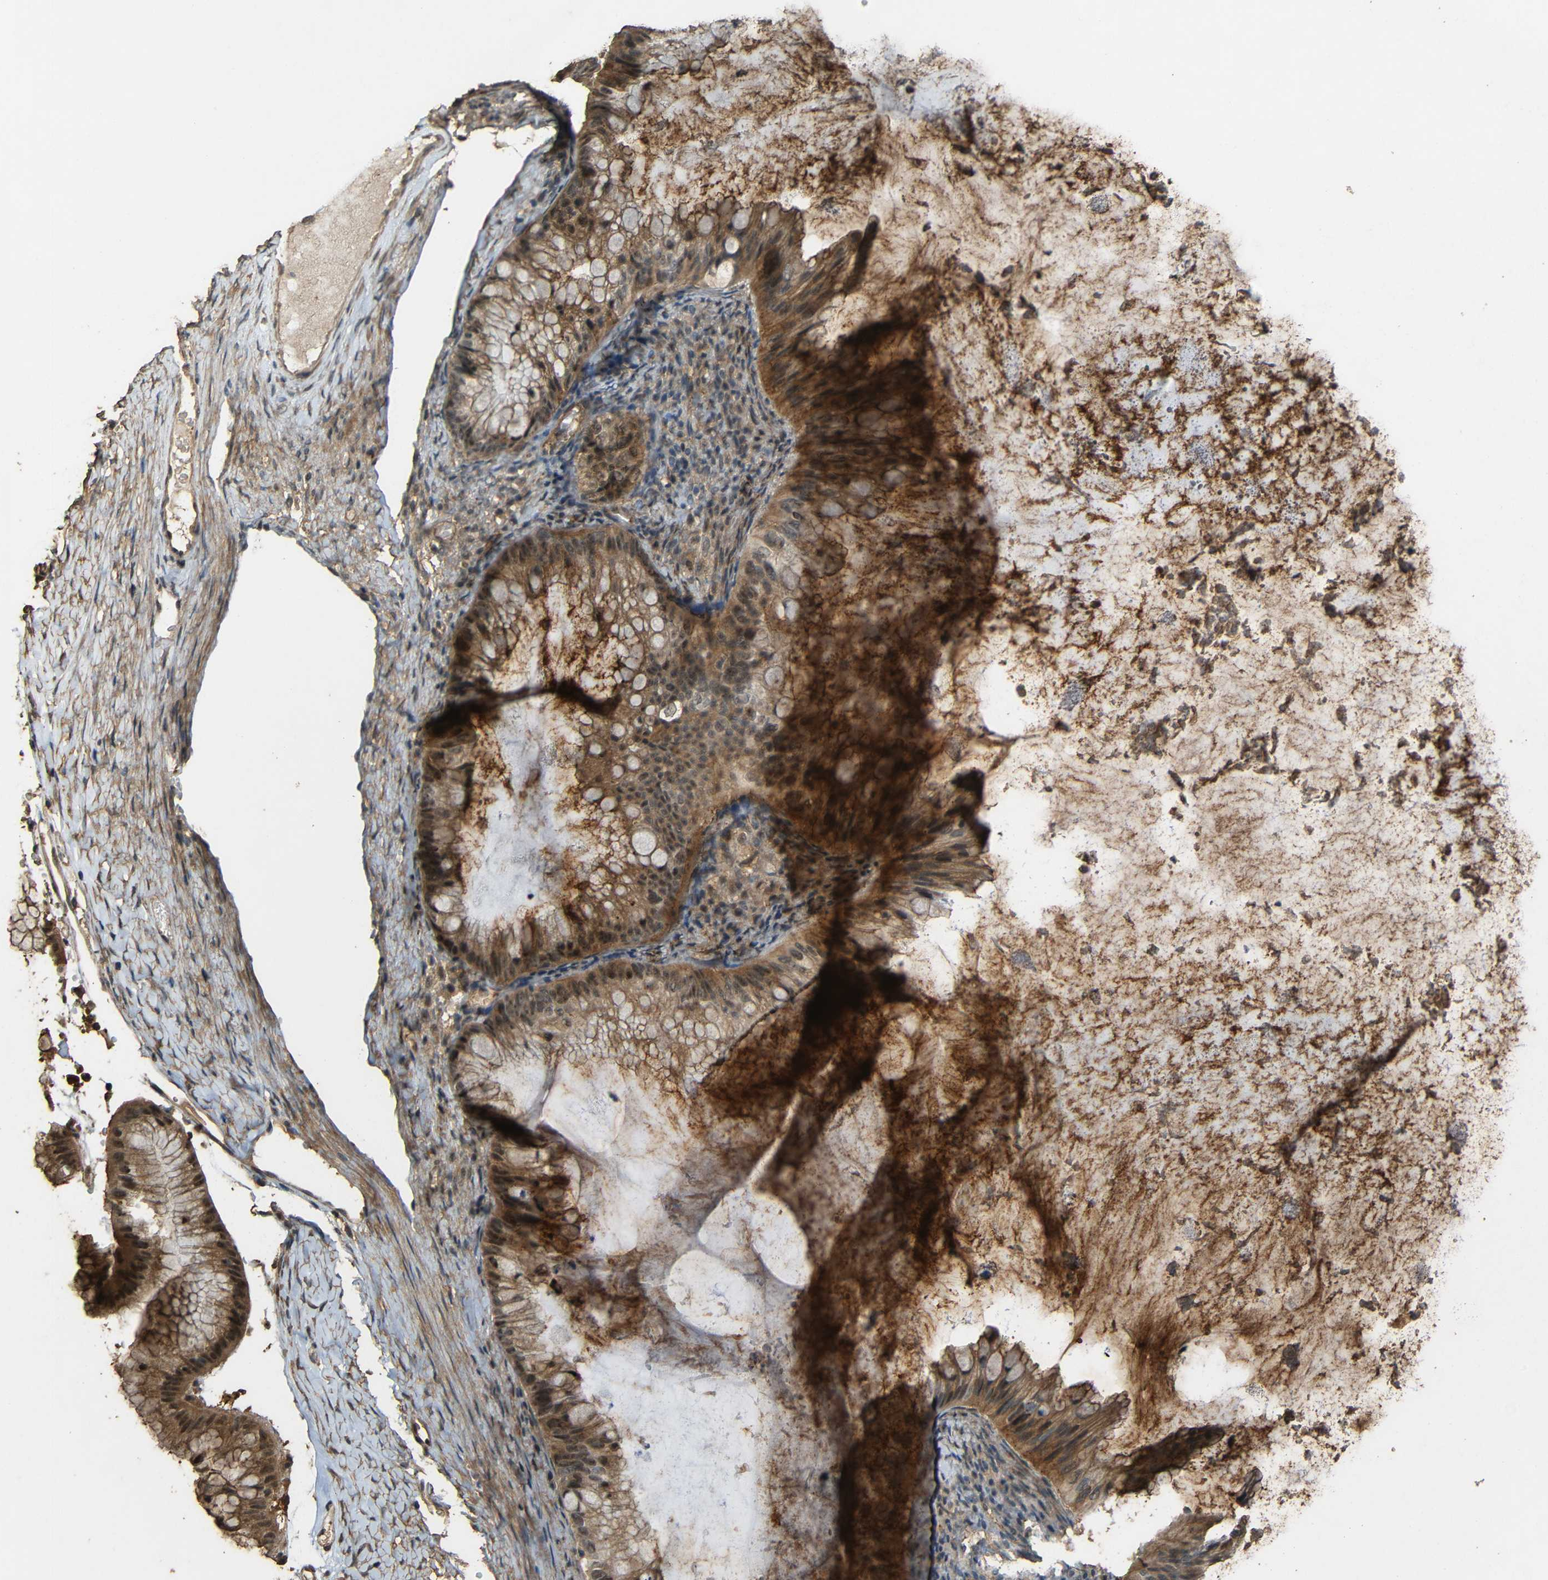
{"staining": {"intensity": "moderate", "quantity": ">75%", "location": "cytoplasmic/membranous"}, "tissue": "ovarian cancer", "cell_type": "Tumor cells", "image_type": "cancer", "snomed": [{"axis": "morphology", "description": "Cystadenocarcinoma, mucinous, NOS"}, {"axis": "topography", "description": "Ovary"}], "caption": "A histopathology image of human ovarian mucinous cystadenocarcinoma stained for a protein displays moderate cytoplasmic/membranous brown staining in tumor cells. The staining is performed using DAB brown chromogen to label protein expression. The nuclei are counter-stained blue using hematoxylin.", "gene": "PDE5A", "patient": {"sex": "female", "age": 61}}